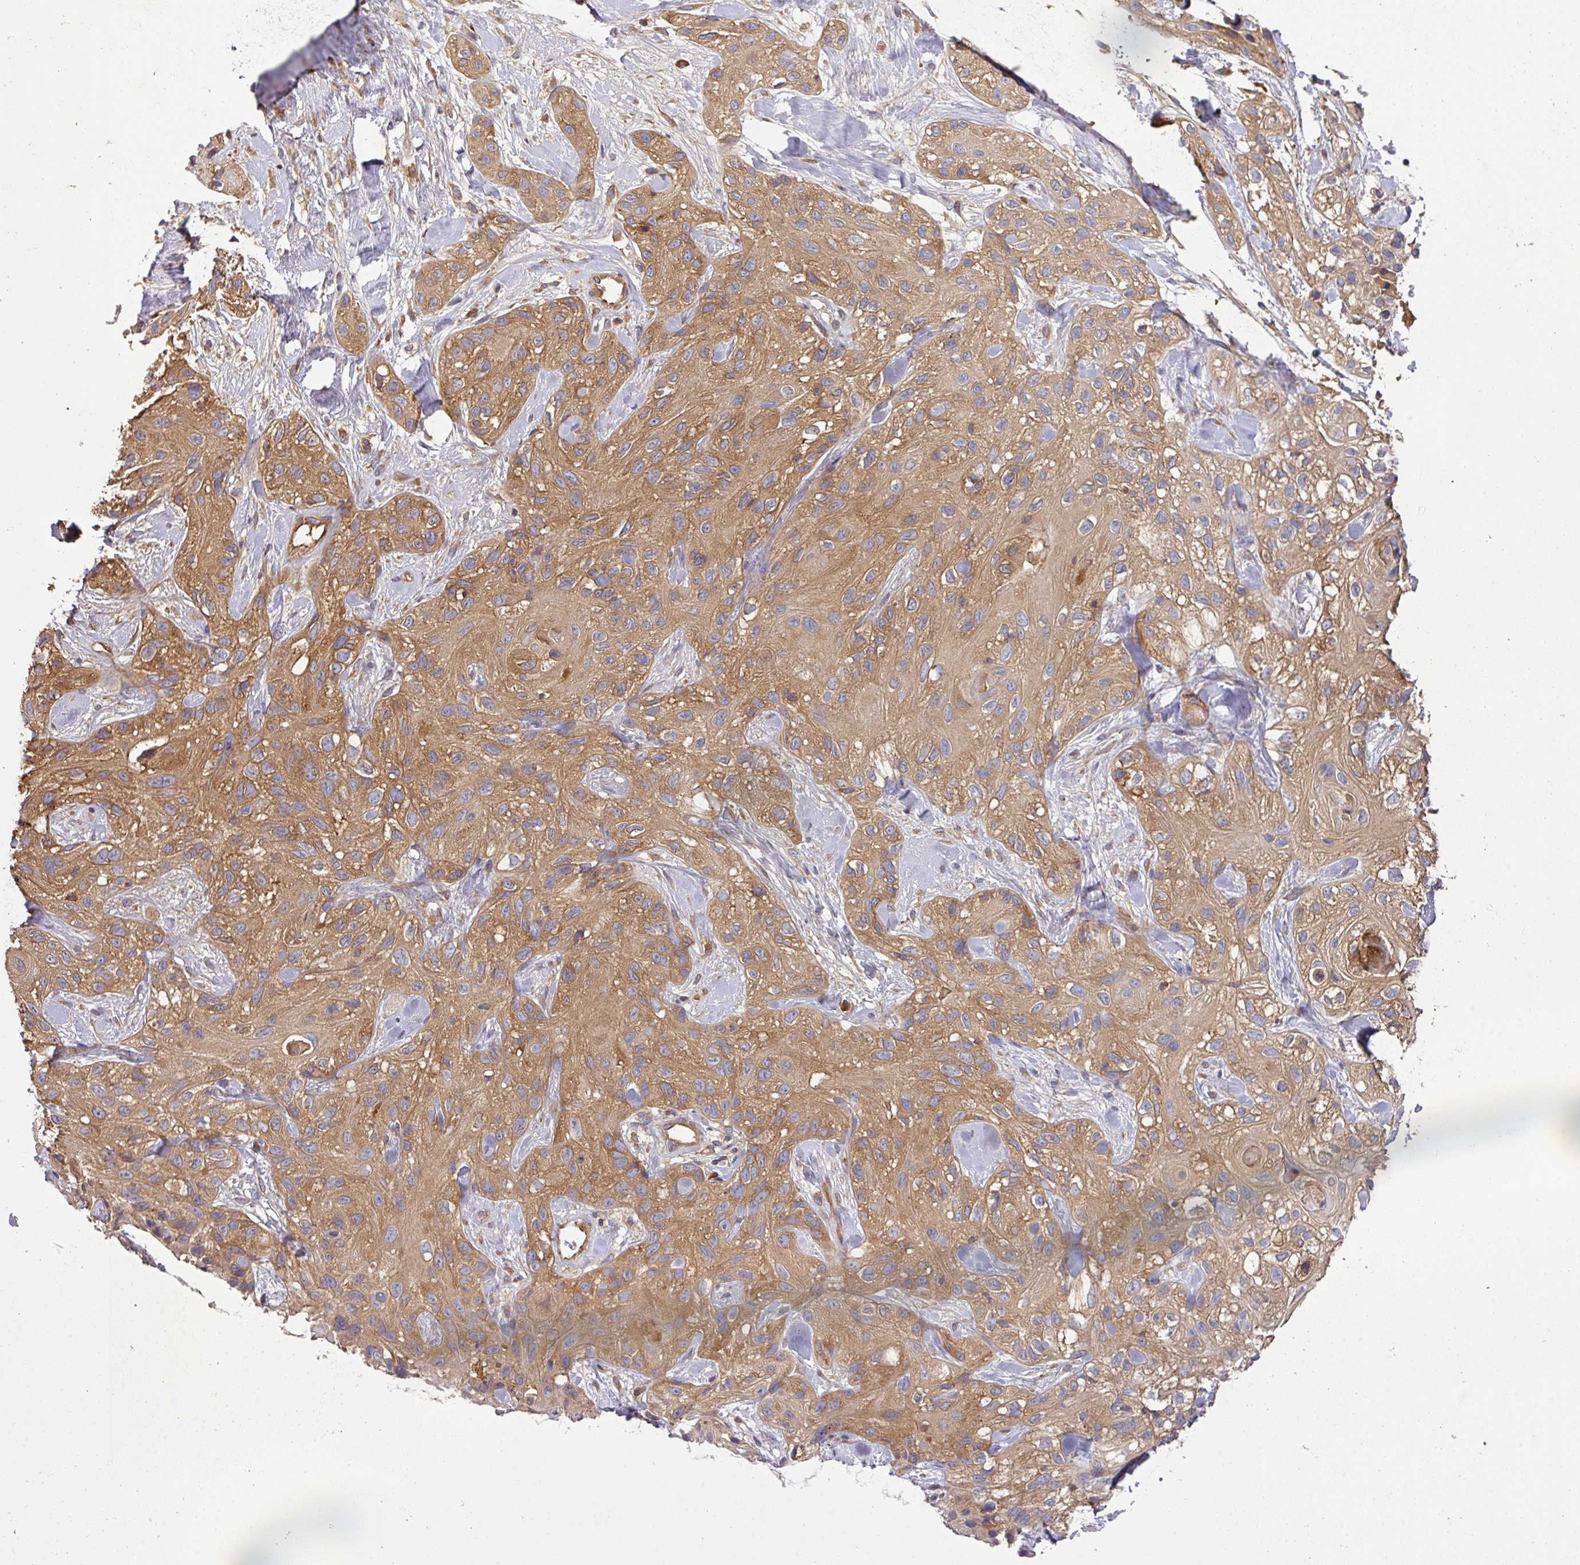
{"staining": {"intensity": "moderate", "quantity": ">75%", "location": "cytoplasmic/membranous"}, "tissue": "skin cancer", "cell_type": "Tumor cells", "image_type": "cancer", "snomed": [{"axis": "morphology", "description": "Squamous cell carcinoma, NOS"}, {"axis": "topography", "description": "Skin"}], "caption": "Immunohistochemistry (IHC) (DAB (3,3'-diaminobenzidine)) staining of skin cancer reveals moderate cytoplasmic/membranous protein staining in approximately >75% of tumor cells.", "gene": "GSPT1", "patient": {"sex": "male", "age": 82}}